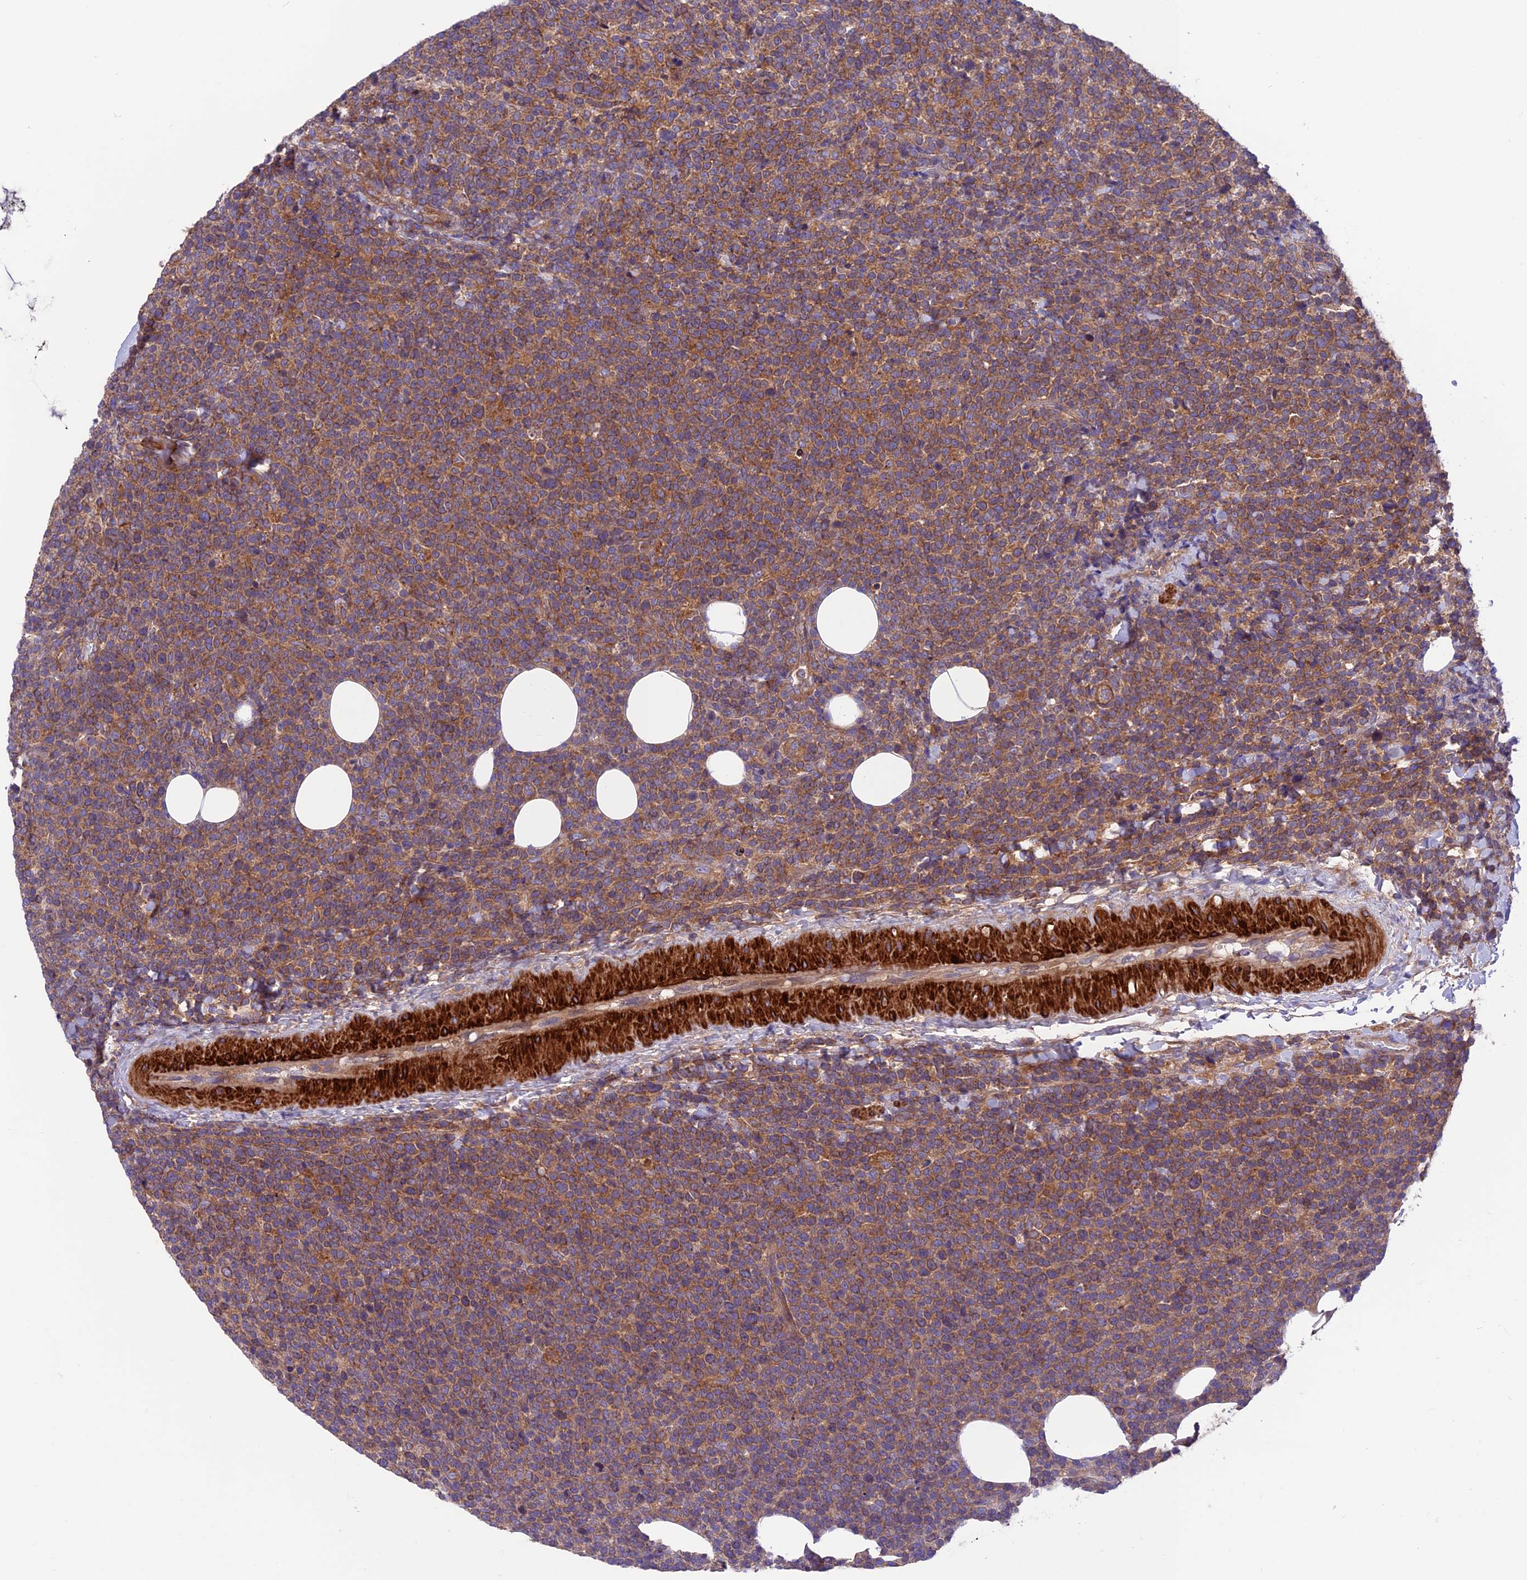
{"staining": {"intensity": "moderate", "quantity": ">75%", "location": "cytoplasmic/membranous"}, "tissue": "lymphoma", "cell_type": "Tumor cells", "image_type": "cancer", "snomed": [{"axis": "morphology", "description": "Malignant lymphoma, non-Hodgkin's type, High grade"}, {"axis": "topography", "description": "Lymph node"}], "caption": "Moderate cytoplasmic/membranous protein positivity is seen in approximately >75% of tumor cells in high-grade malignant lymphoma, non-Hodgkin's type.", "gene": "VPS16", "patient": {"sex": "male", "age": 61}}